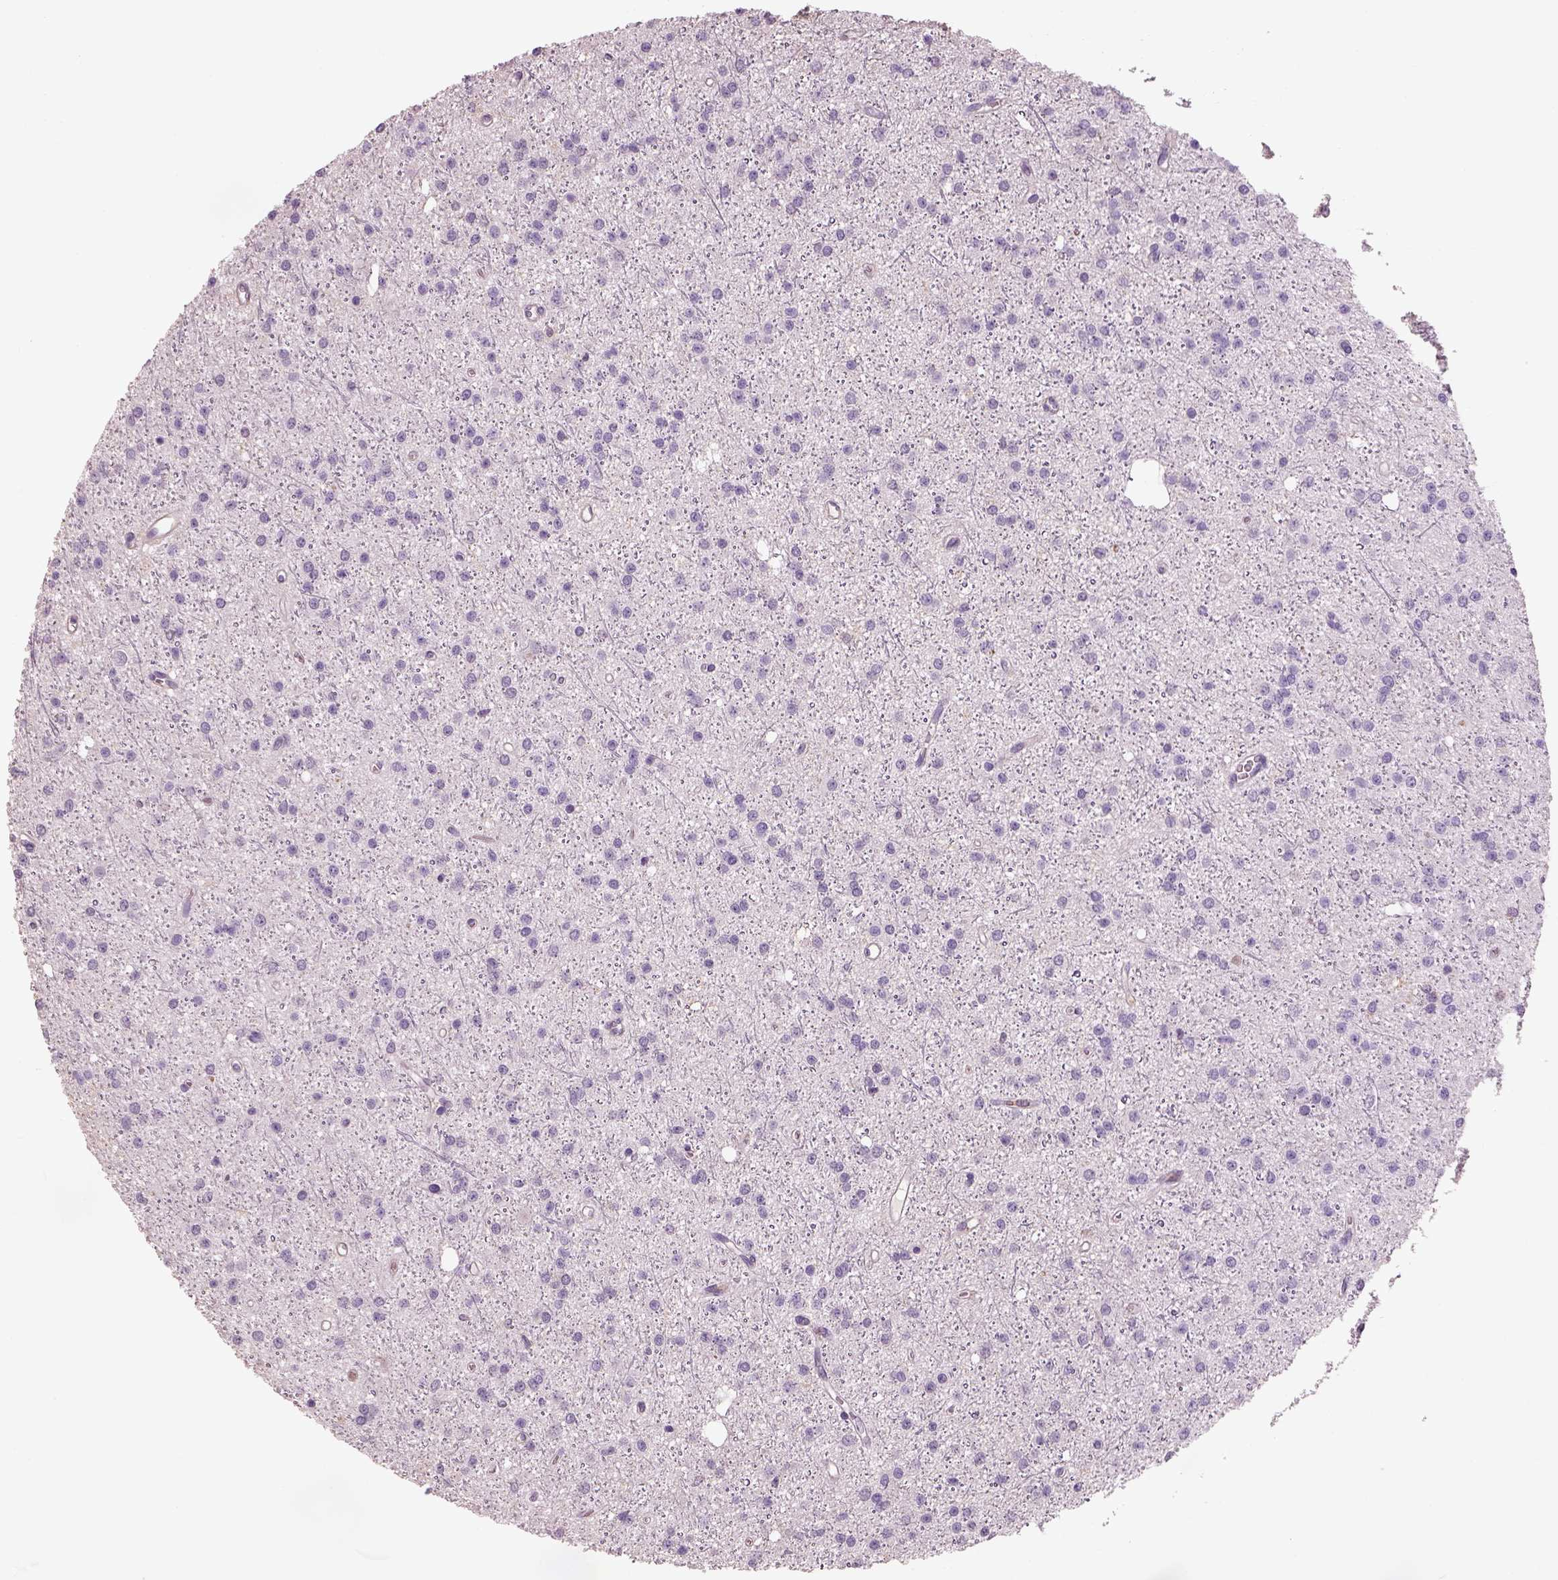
{"staining": {"intensity": "negative", "quantity": "none", "location": "none"}, "tissue": "glioma", "cell_type": "Tumor cells", "image_type": "cancer", "snomed": [{"axis": "morphology", "description": "Glioma, malignant, Low grade"}, {"axis": "topography", "description": "Brain"}], "caption": "The immunohistochemistry micrograph has no significant expression in tumor cells of malignant glioma (low-grade) tissue.", "gene": "OTUD6A", "patient": {"sex": "male", "age": 27}}